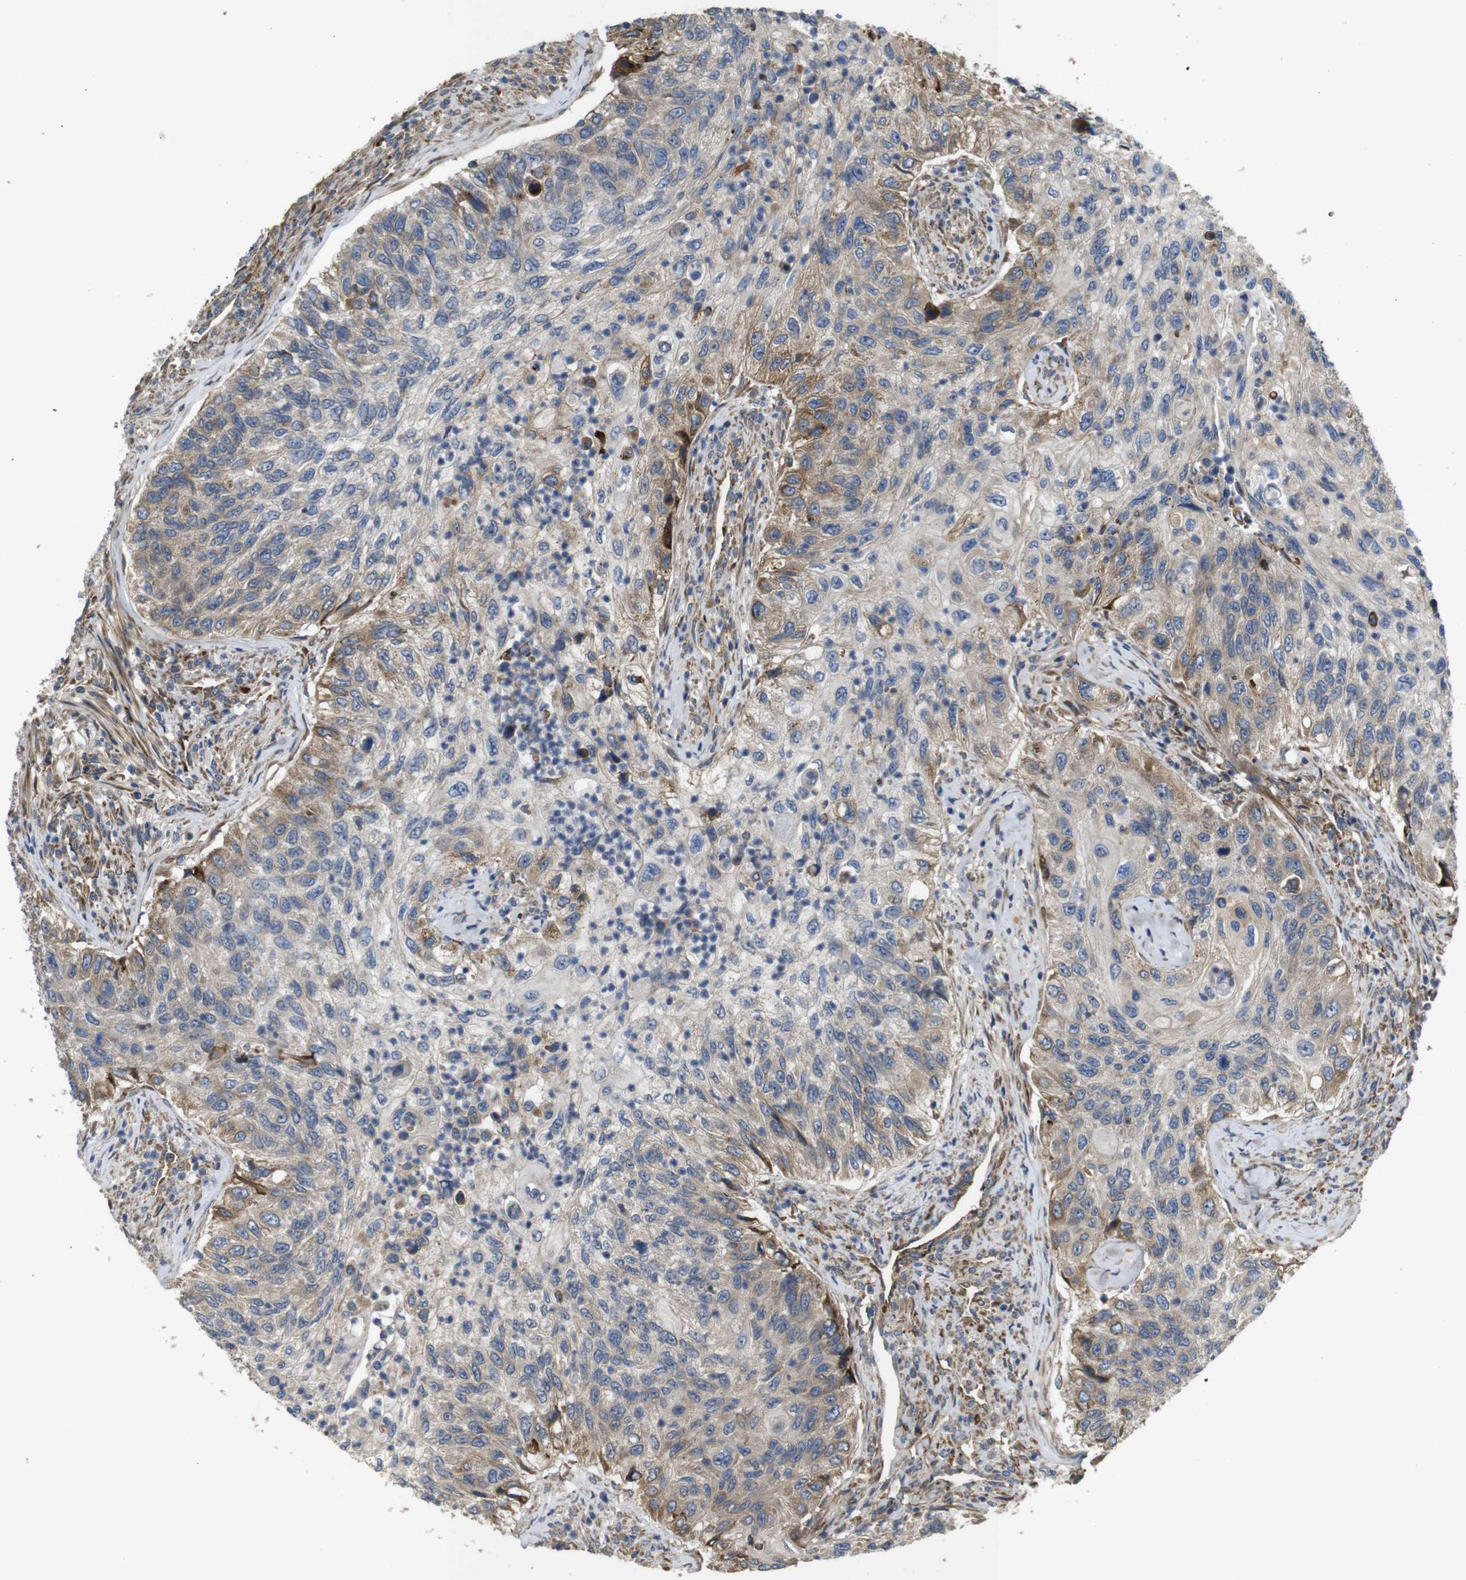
{"staining": {"intensity": "moderate", "quantity": "<25%", "location": "cytoplasmic/membranous"}, "tissue": "urothelial cancer", "cell_type": "Tumor cells", "image_type": "cancer", "snomed": [{"axis": "morphology", "description": "Urothelial carcinoma, High grade"}, {"axis": "topography", "description": "Urinary bladder"}], "caption": "A low amount of moderate cytoplasmic/membranous expression is seen in approximately <25% of tumor cells in urothelial carcinoma (high-grade) tissue.", "gene": "UBE2G2", "patient": {"sex": "female", "age": 60}}